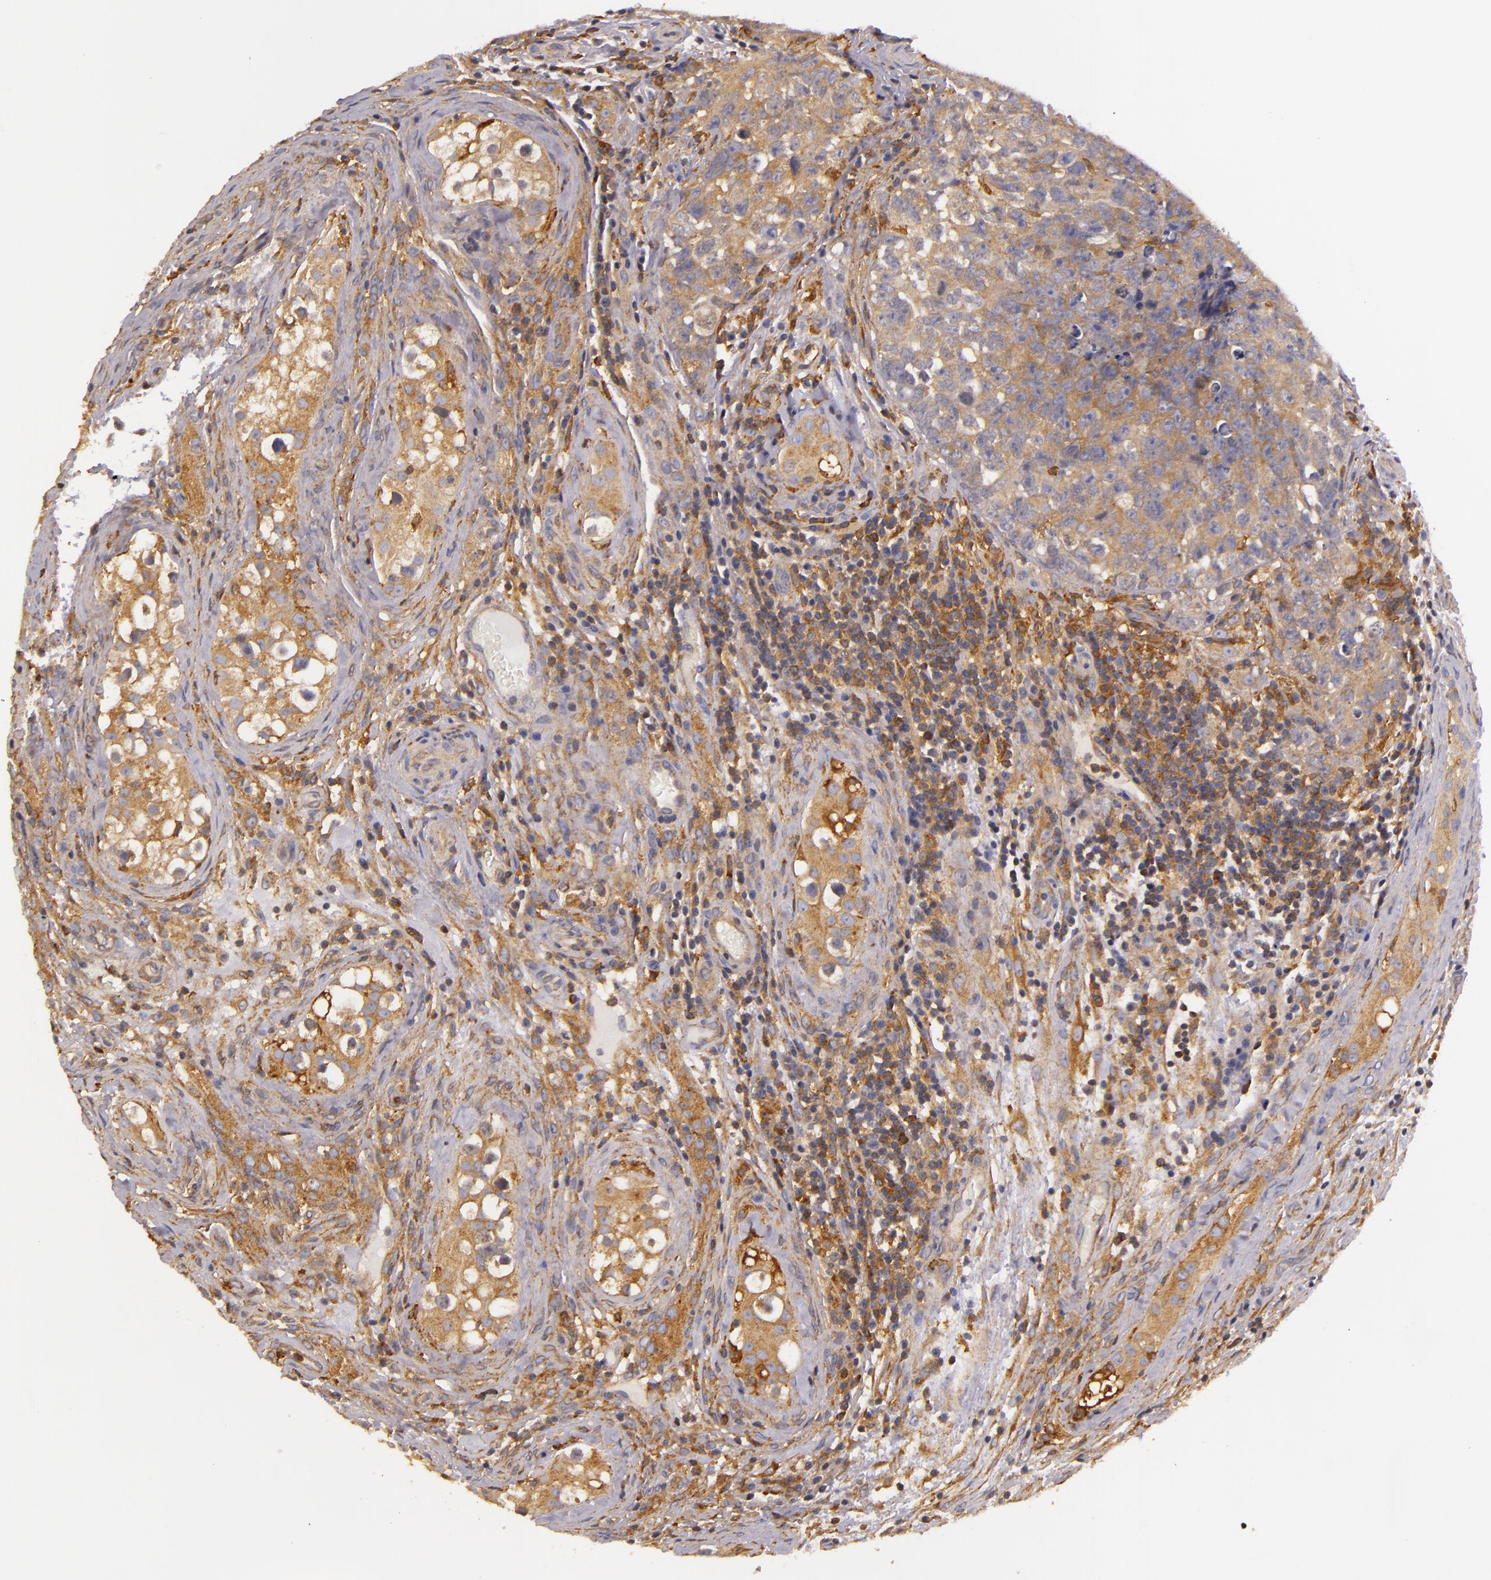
{"staining": {"intensity": "moderate", "quantity": ">75%", "location": "cytoplasmic/membranous"}, "tissue": "testis cancer", "cell_type": "Tumor cells", "image_type": "cancer", "snomed": [{"axis": "morphology", "description": "Carcinoma, Embryonal, NOS"}, {"axis": "topography", "description": "Testis"}], "caption": "Tumor cells display moderate cytoplasmic/membranous expression in about >75% of cells in embryonal carcinoma (testis).", "gene": "TOM1", "patient": {"sex": "male", "age": 31}}